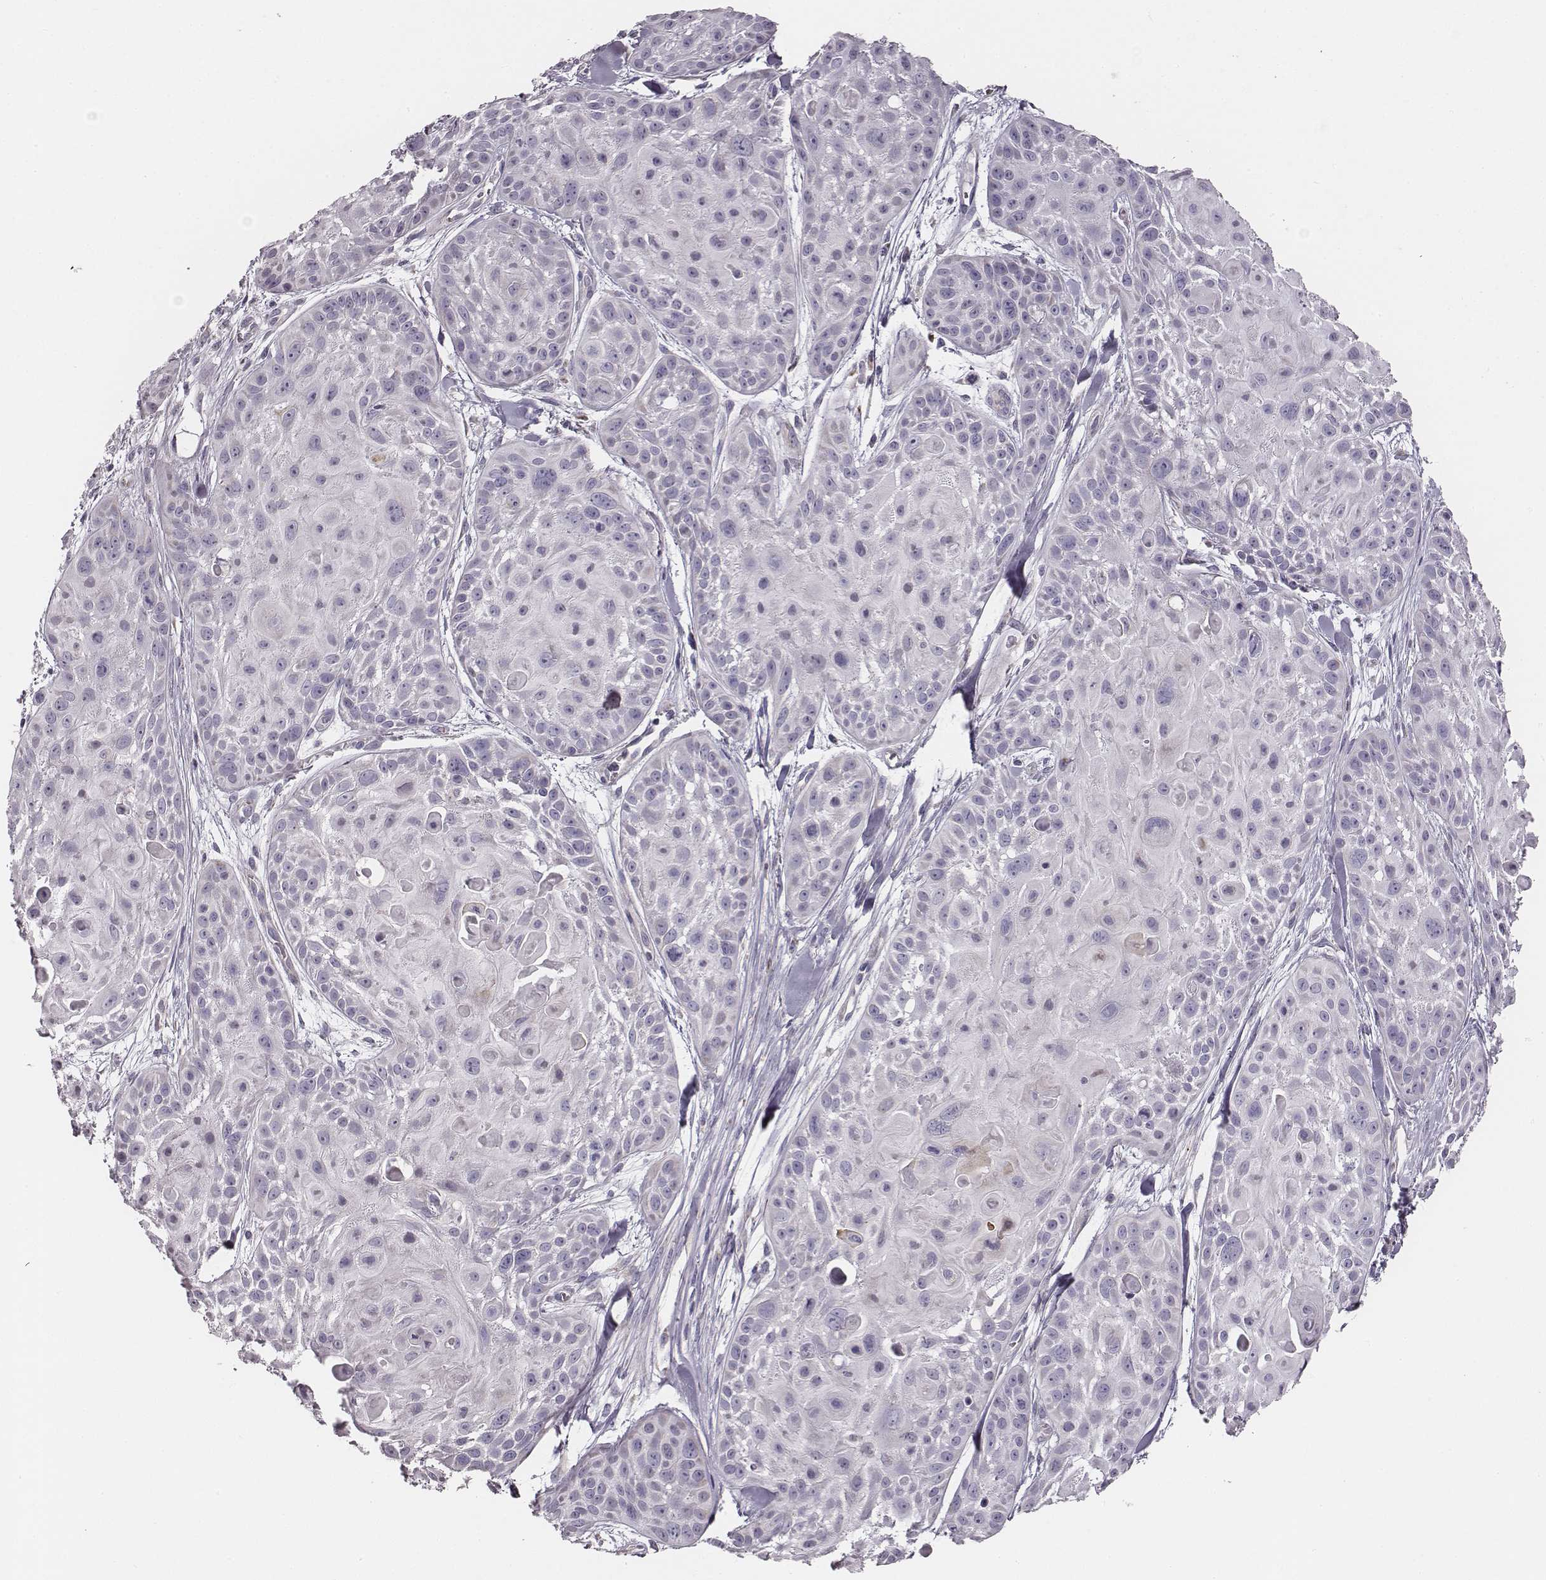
{"staining": {"intensity": "negative", "quantity": "none", "location": "none"}, "tissue": "skin cancer", "cell_type": "Tumor cells", "image_type": "cancer", "snomed": [{"axis": "morphology", "description": "Squamous cell carcinoma, NOS"}, {"axis": "topography", "description": "Skin"}, {"axis": "topography", "description": "Anal"}], "caption": "Immunohistochemistry micrograph of human squamous cell carcinoma (skin) stained for a protein (brown), which displays no staining in tumor cells. Brightfield microscopy of immunohistochemistry (IHC) stained with DAB (brown) and hematoxylin (blue), captured at high magnification.", "gene": "UBL4B", "patient": {"sex": "female", "age": 75}}